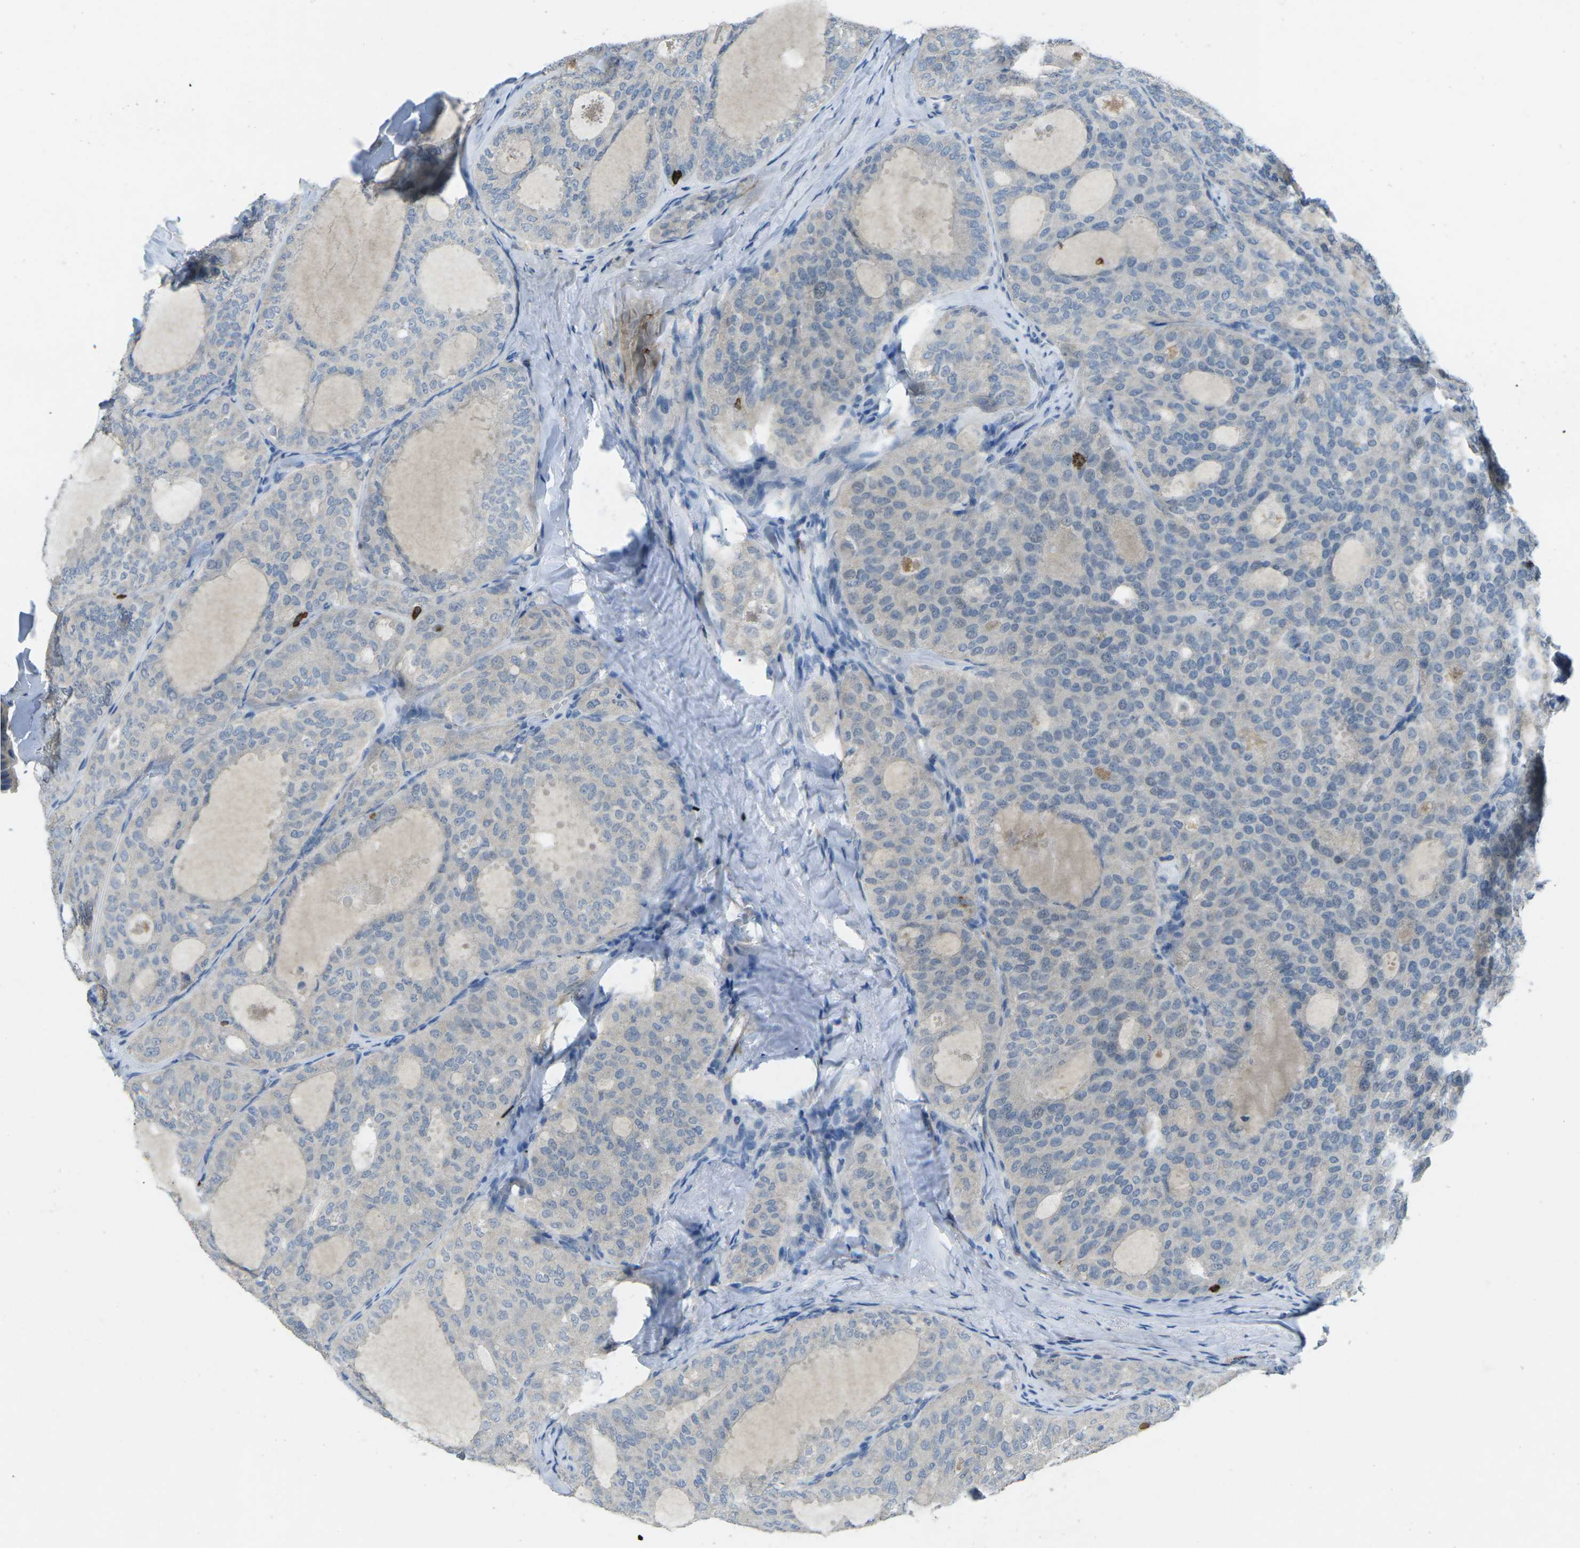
{"staining": {"intensity": "negative", "quantity": "none", "location": "none"}, "tissue": "thyroid cancer", "cell_type": "Tumor cells", "image_type": "cancer", "snomed": [{"axis": "morphology", "description": "Follicular adenoma carcinoma, NOS"}, {"axis": "topography", "description": "Thyroid gland"}], "caption": "Protein analysis of thyroid follicular adenoma carcinoma displays no significant staining in tumor cells.", "gene": "CD19", "patient": {"sex": "male", "age": 75}}